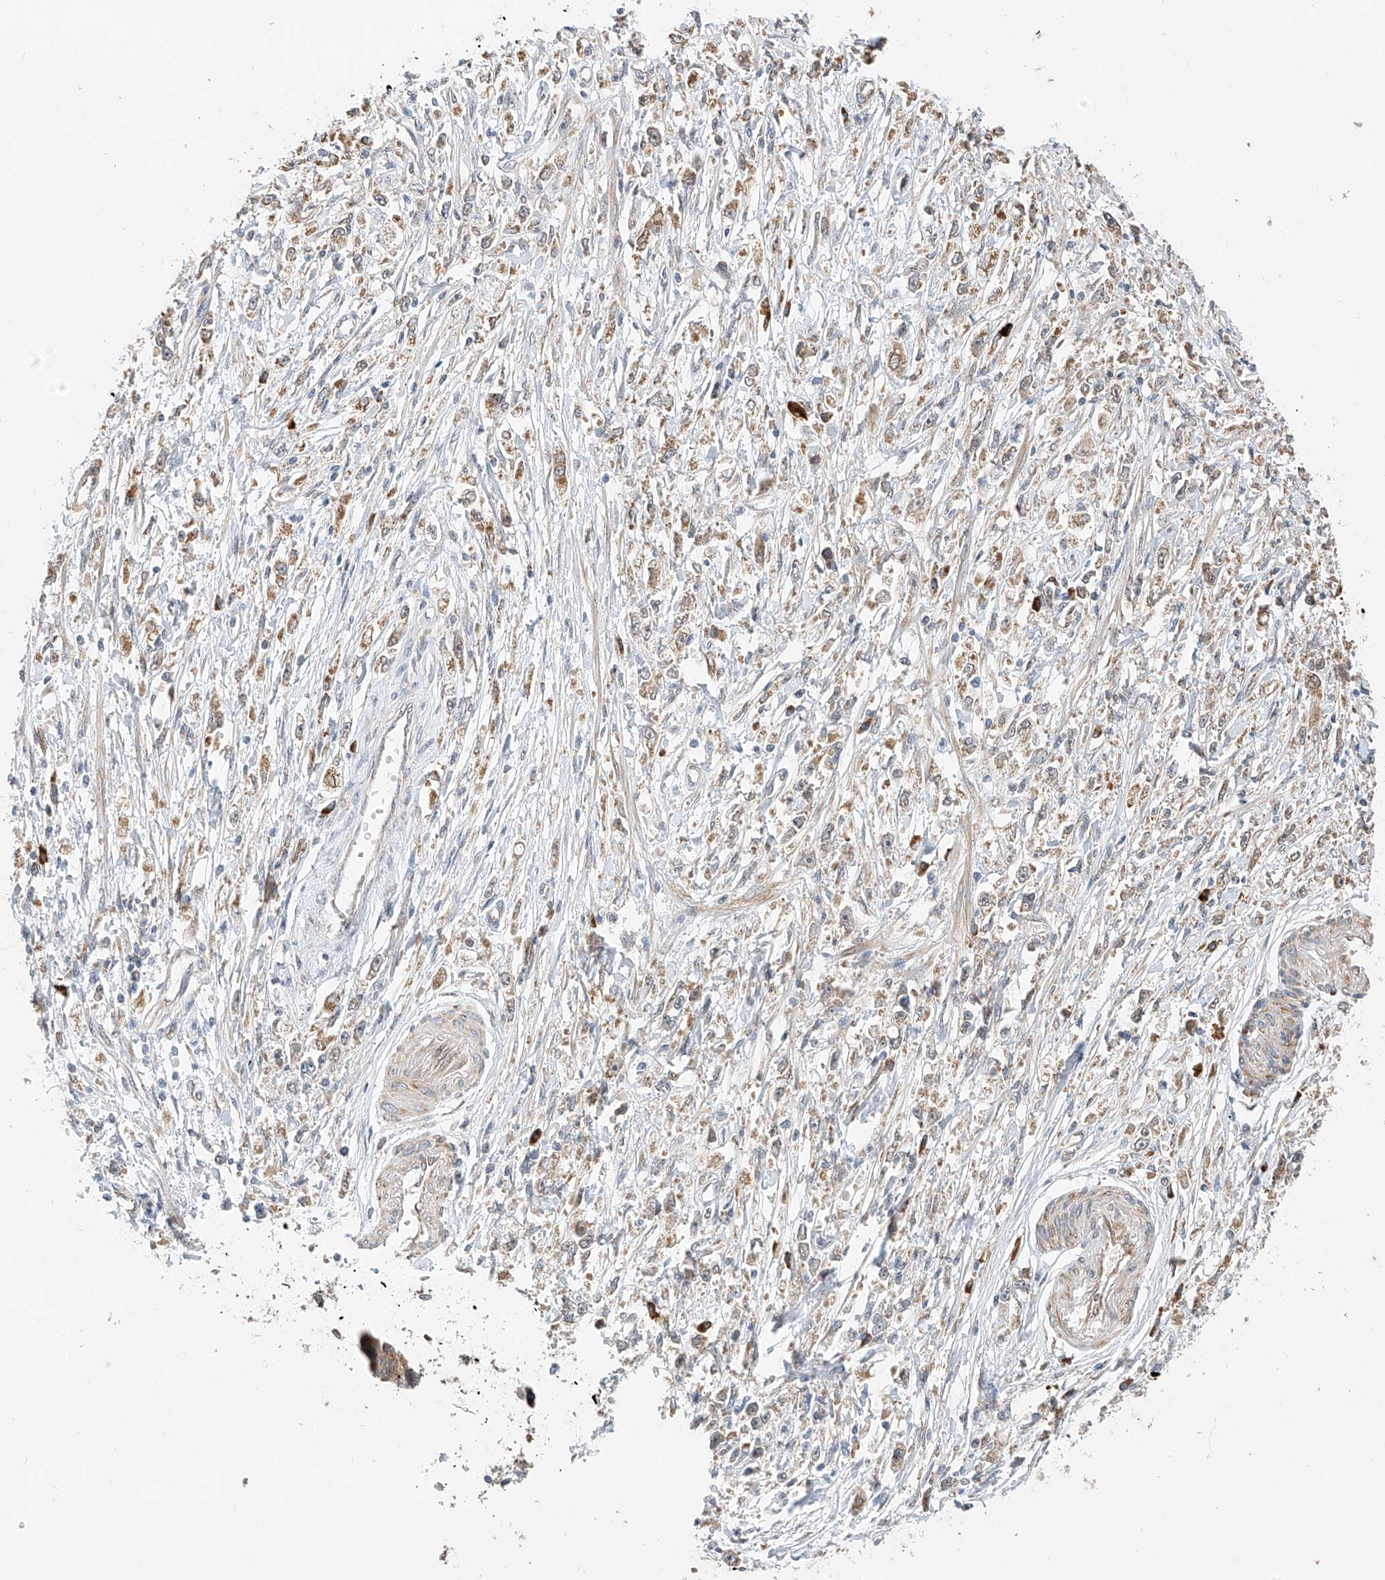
{"staining": {"intensity": "moderate", "quantity": "25%-75%", "location": "cytoplasmic/membranous"}, "tissue": "stomach cancer", "cell_type": "Tumor cells", "image_type": "cancer", "snomed": [{"axis": "morphology", "description": "Adenocarcinoma, NOS"}, {"axis": "topography", "description": "Stomach"}], "caption": "Adenocarcinoma (stomach) stained for a protein (brown) displays moderate cytoplasmic/membranous positive staining in approximately 25%-75% of tumor cells.", "gene": "PPA2", "patient": {"sex": "female", "age": 59}}